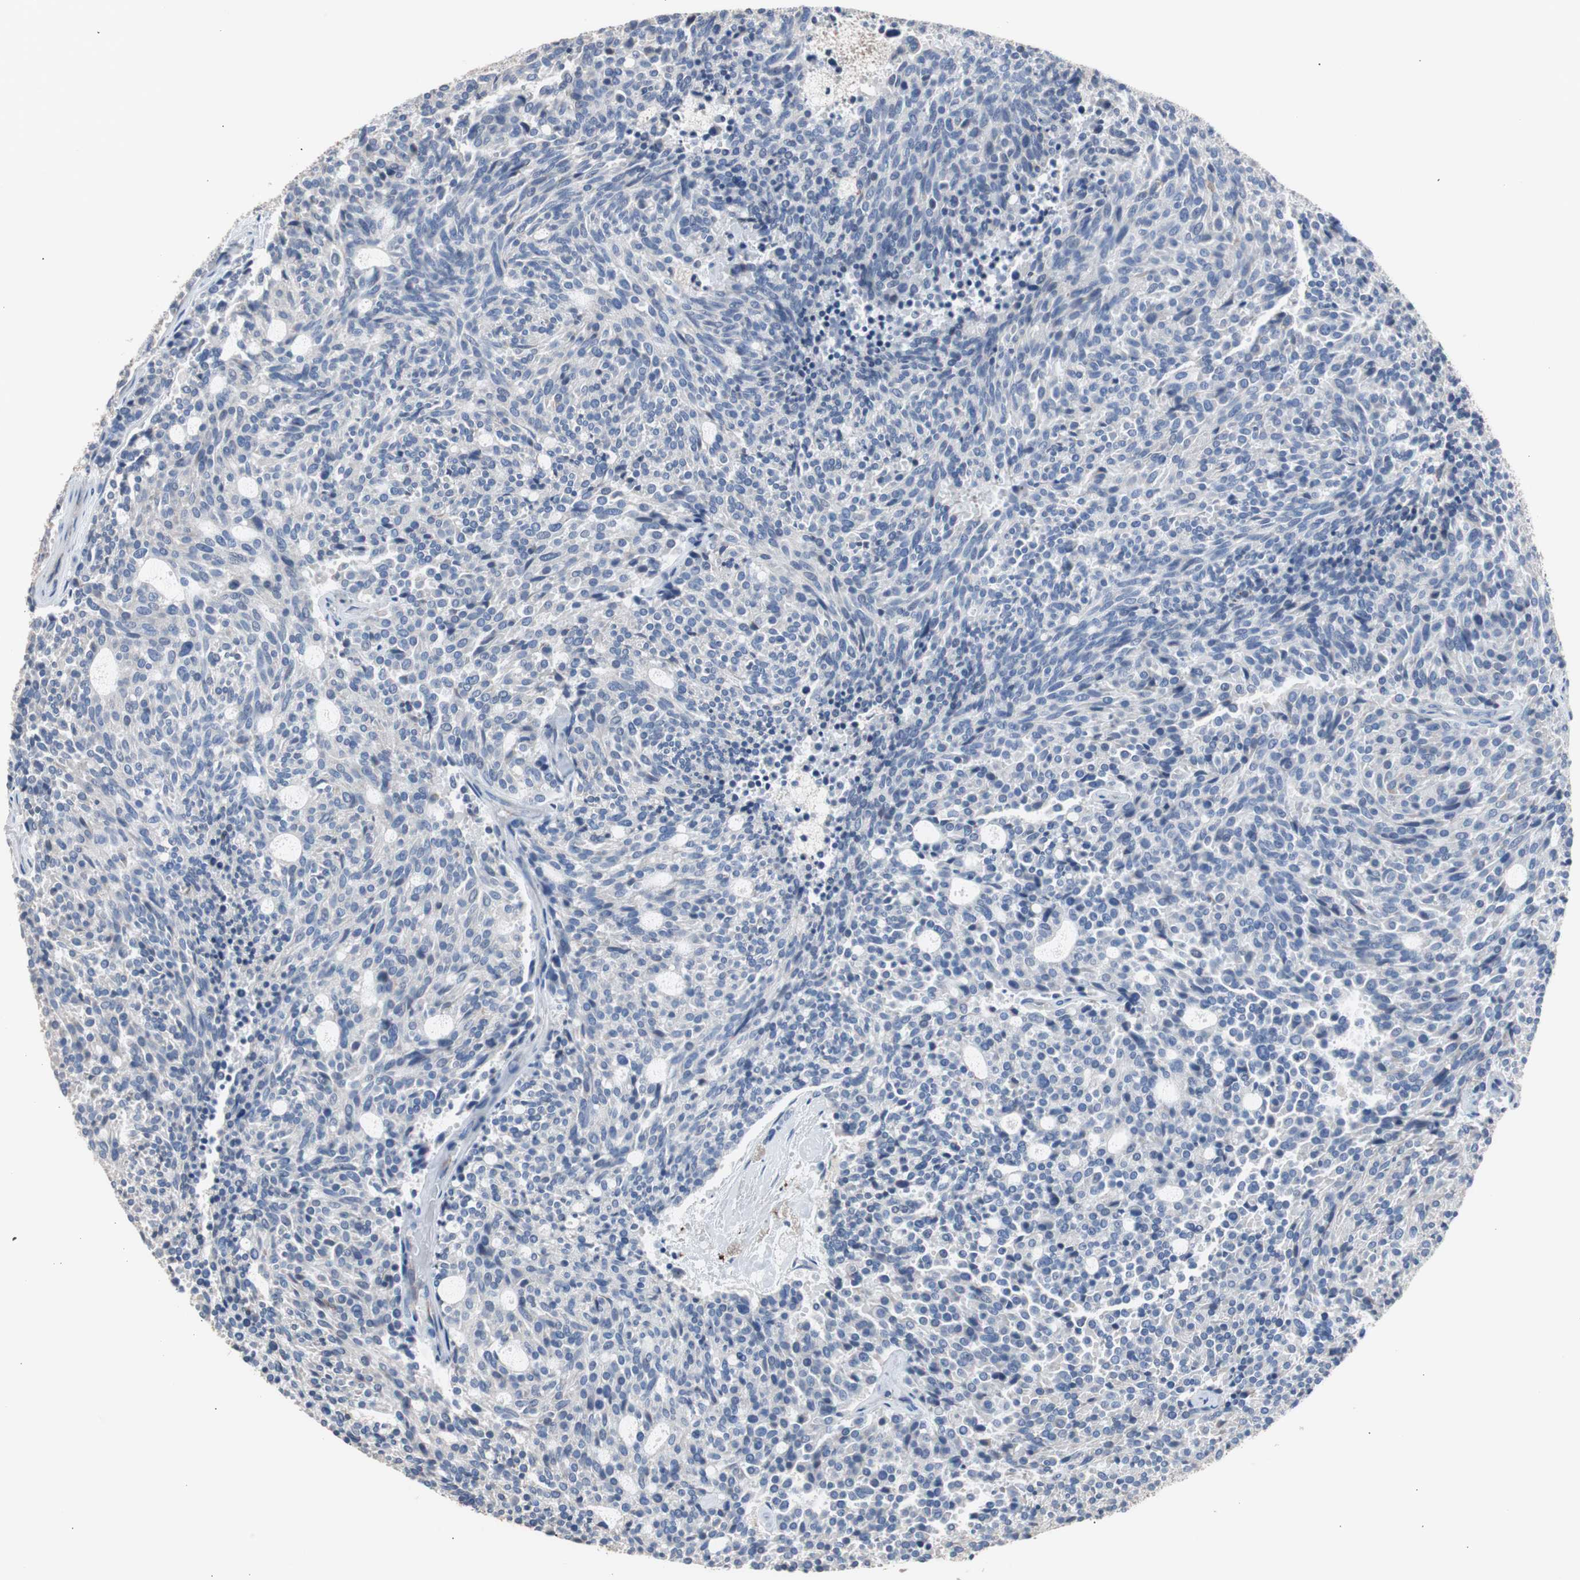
{"staining": {"intensity": "negative", "quantity": "none", "location": "none"}, "tissue": "carcinoid", "cell_type": "Tumor cells", "image_type": "cancer", "snomed": [{"axis": "morphology", "description": "Carcinoid, malignant, NOS"}, {"axis": "topography", "description": "Pancreas"}], "caption": "The image displays no staining of tumor cells in carcinoid. (DAB (3,3'-diaminobenzidine) immunohistochemistry (IHC) with hematoxylin counter stain).", "gene": "FCGR2B", "patient": {"sex": "female", "age": 54}}